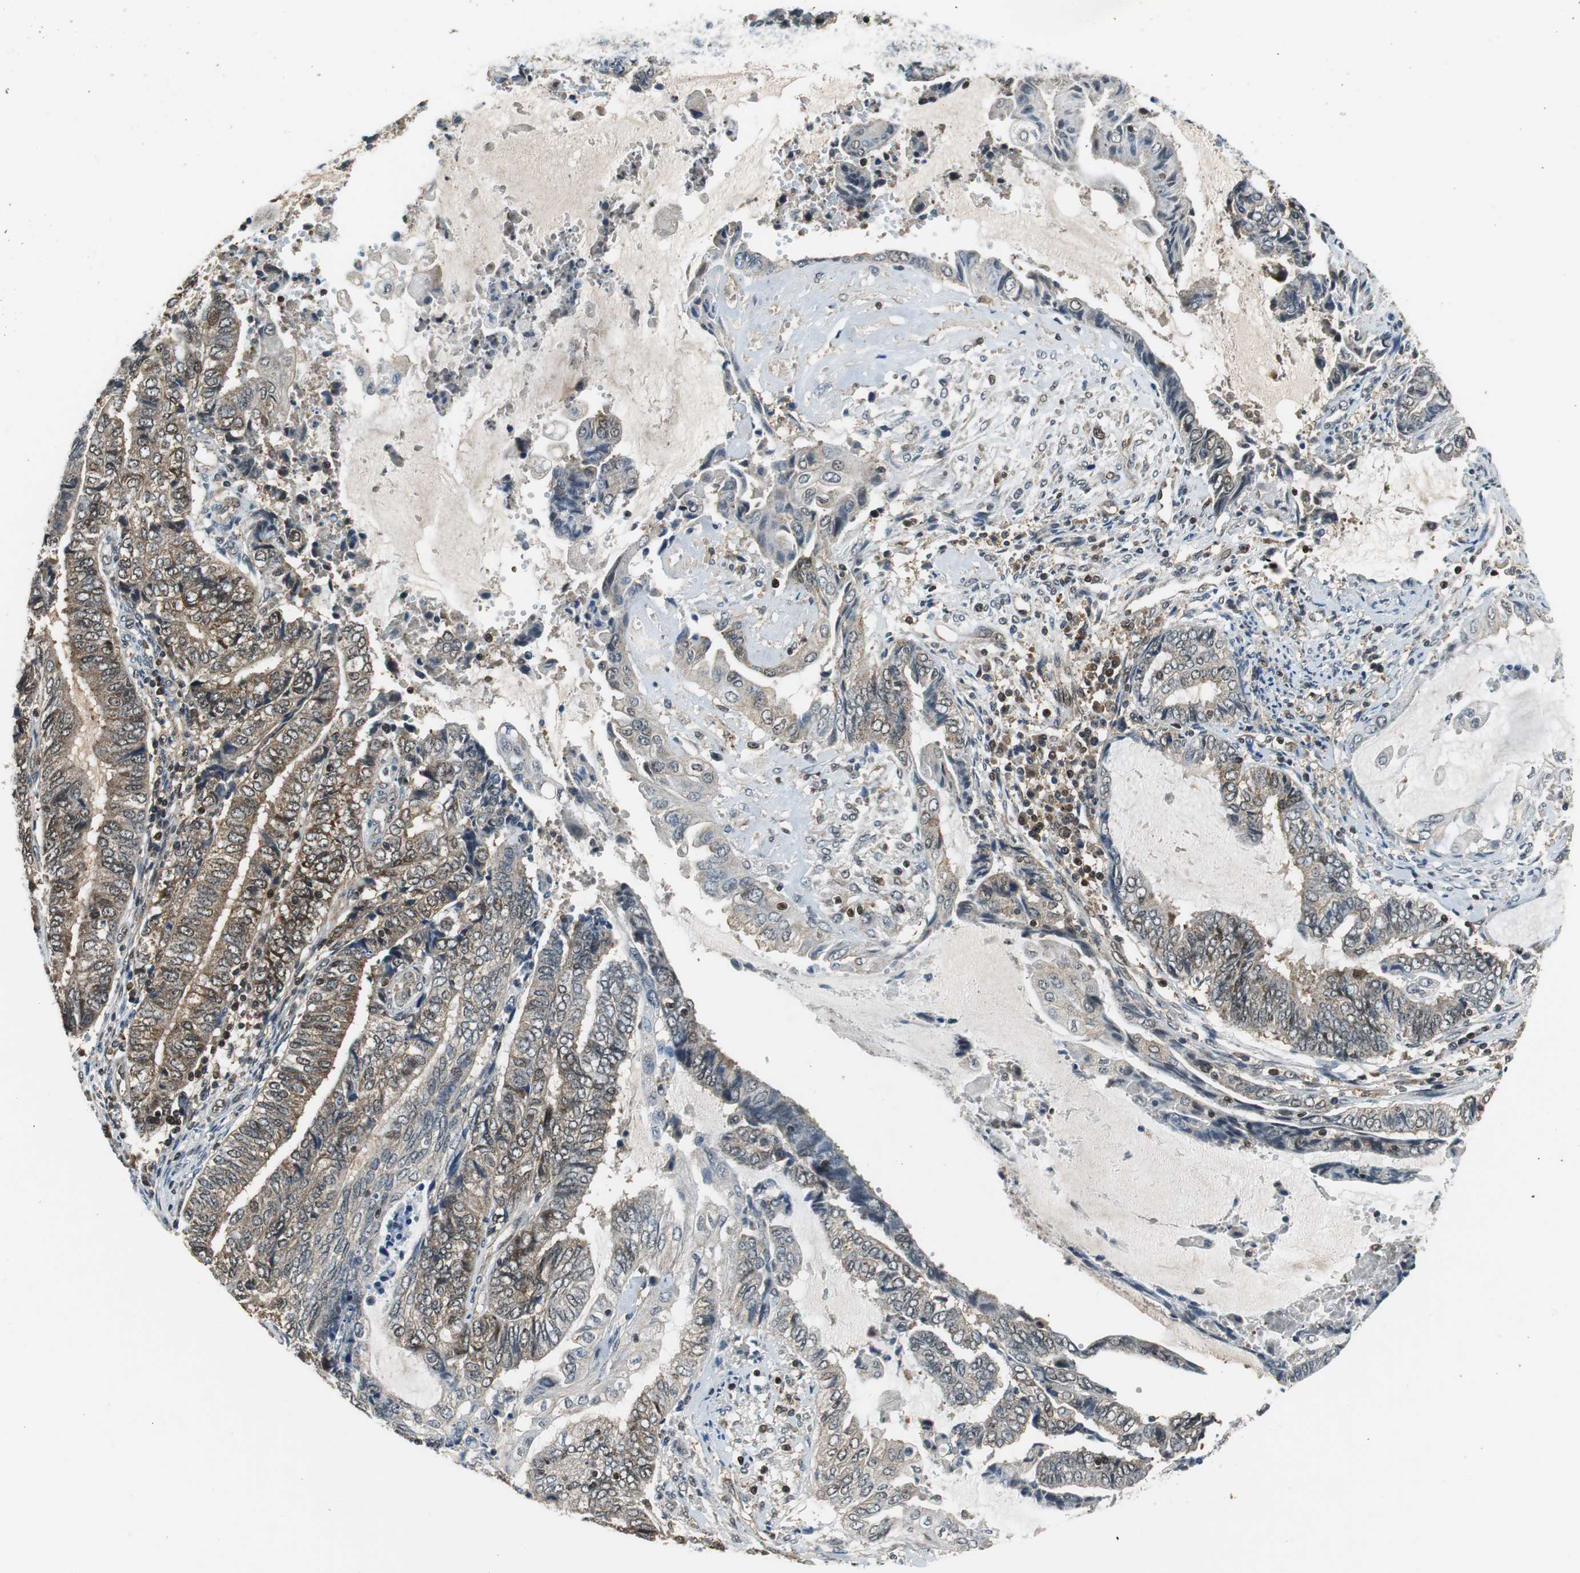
{"staining": {"intensity": "moderate", "quantity": "25%-75%", "location": "cytoplasmic/membranous"}, "tissue": "endometrial cancer", "cell_type": "Tumor cells", "image_type": "cancer", "snomed": [{"axis": "morphology", "description": "Adenocarcinoma, NOS"}, {"axis": "topography", "description": "Uterus"}, {"axis": "topography", "description": "Endometrium"}], "caption": "There is medium levels of moderate cytoplasmic/membranous positivity in tumor cells of adenocarcinoma (endometrial), as demonstrated by immunohistochemical staining (brown color).", "gene": "GSDMD", "patient": {"sex": "female", "age": 70}}